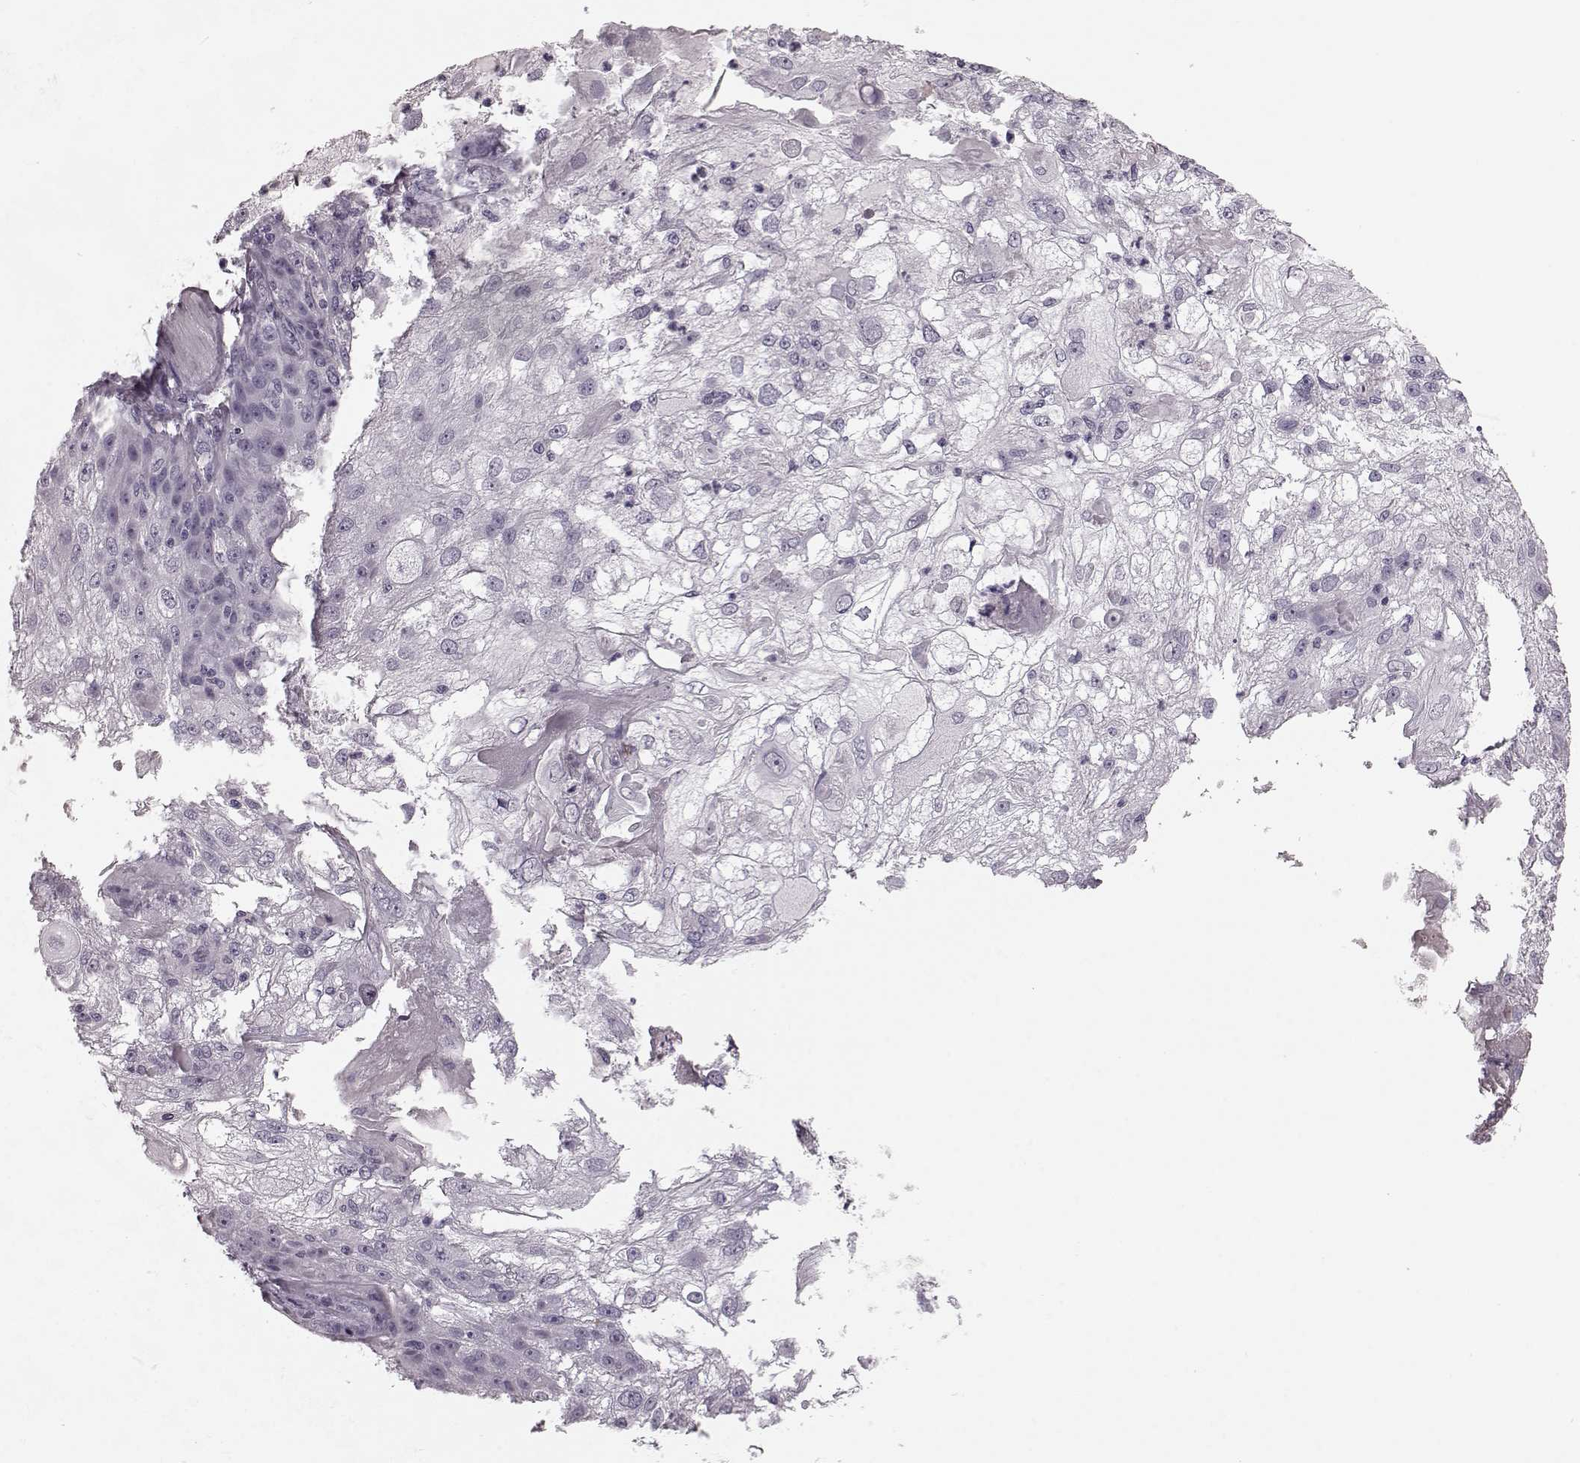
{"staining": {"intensity": "negative", "quantity": "none", "location": "none"}, "tissue": "skin cancer", "cell_type": "Tumor cells", "image_type": "cancer", "snomed": [{"axis": "morphology", "description": "Normal tissue, NOS"}, {"axis": "morphology", "description": "Squamous cell carcinoma, NOS"}, {"axis": "topography", "description": "Skin"}], "caption": "An IHC histopathology image of skin squamous cell carcinoma is shown. There is no staining in tumor cells of skin squamous cell carcinoma. (DAB (3,3'-diaminobenzidine) immunohistochemistry (IHC) with hematoxylin counter stain).", "gene": "CST7", "patient": {"sex": "female", "age": 83}}